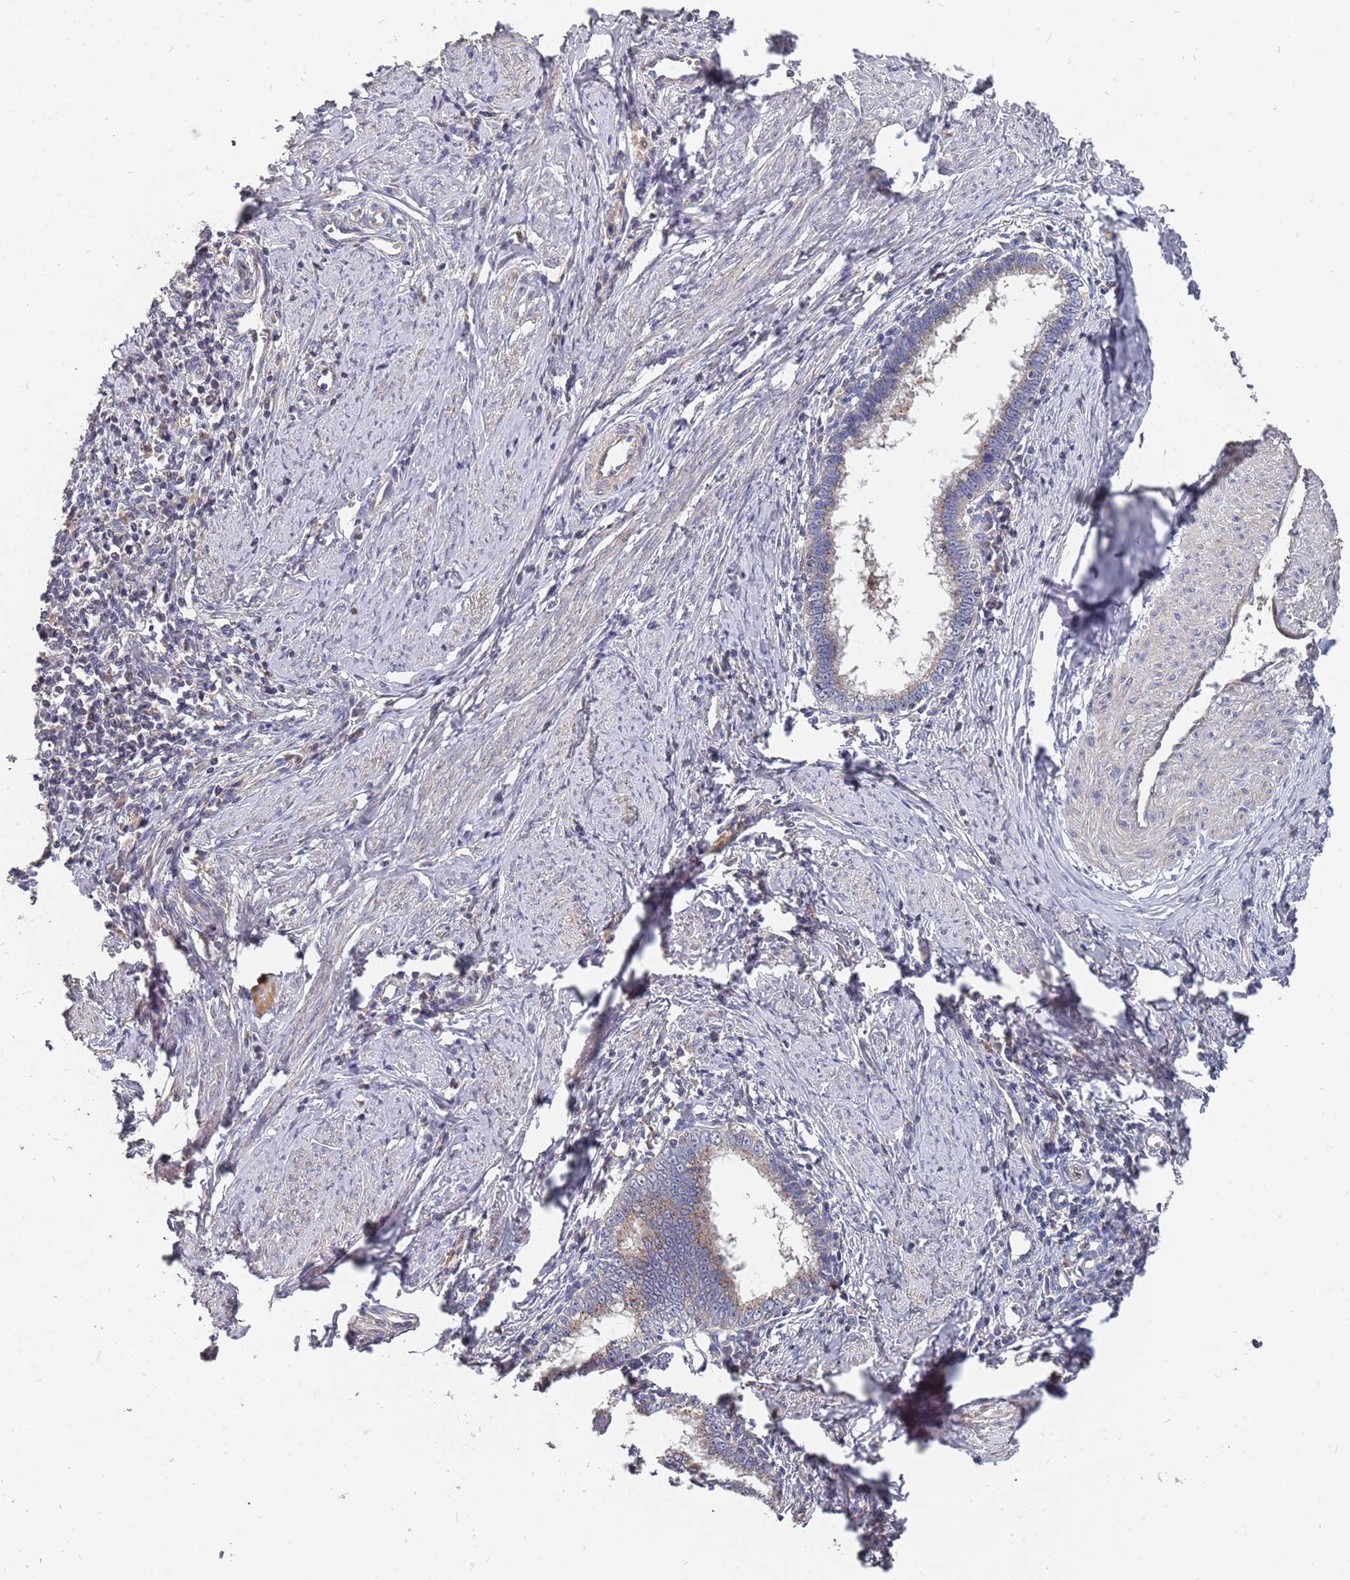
{"staining": {"intensity": "negative", "quantity": "none", "location": "none"}, "tissue": "cervical cancer", "cell_type": "Tumor cells", "image_type": "cancer", "snomed": [{"axis": "morphology", "description": "Adenocarcinoma, NOS"}, {"axis": "topography", "description": "Cervix"}], "caption": "Histopathology image shows no protein positivity in tumor cells of cervical cancer (adenocarcinoma) tissue.", "gene": "TCEANC2", "patient": {"sex": "female", "age": 36}}